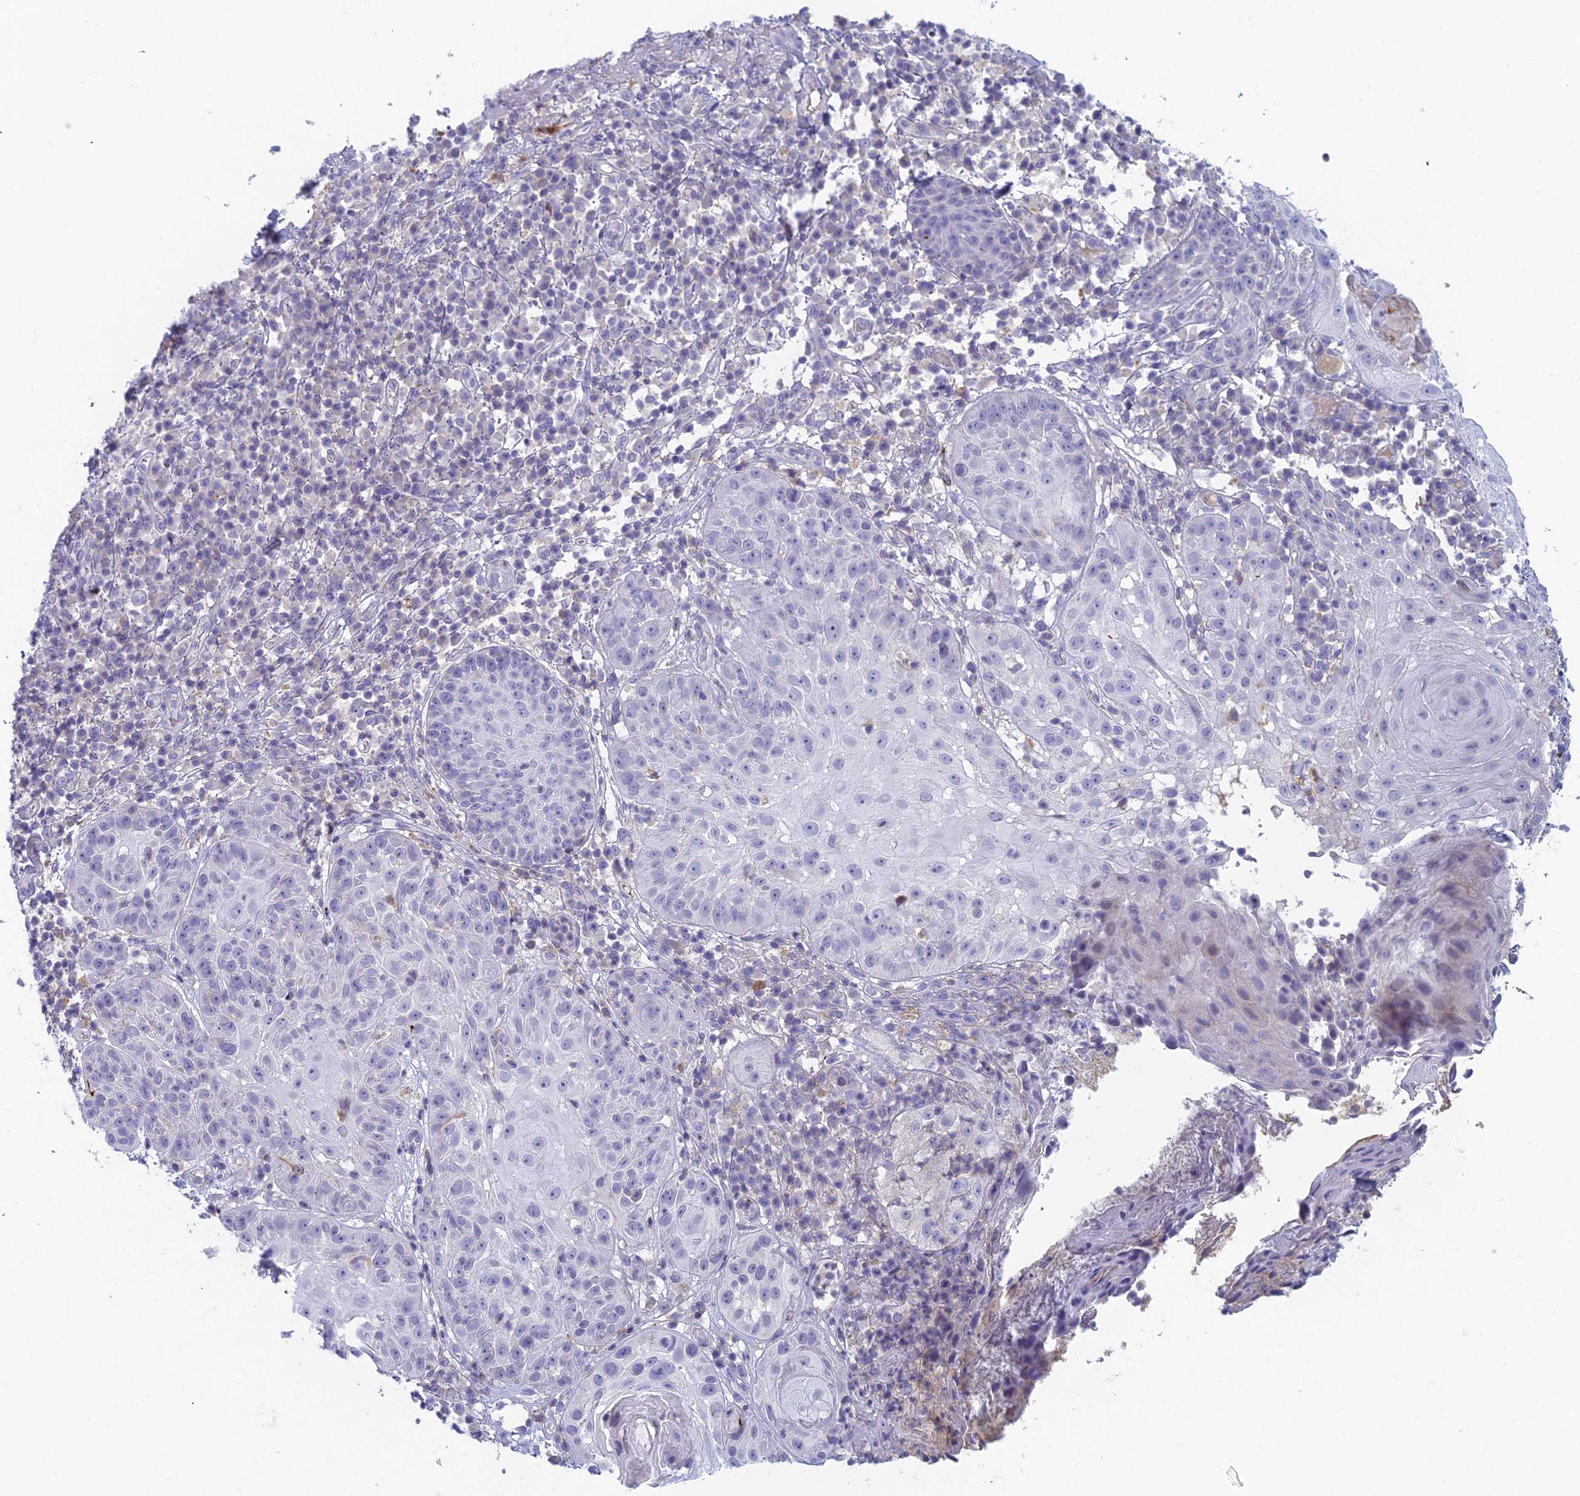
{"staining": {"intensity": "negative", "quantity": "none", "location": "none"}, "tissue": "skin cancer", "cell_type": "Tumor cells", "image_type": "cancer", "snomed": [{"axis": "morphology", "description": "Normal tissue, NOS"}, {"axis": "morphology", "description": "Basal cell carcinoma"}, {"axis": "topography", "description": "Skin"}], "caption": "IHC histopathology image of human skin cancer stained for a protein (brown), which demonstrates no staining in tumor cells. (Stains: DAB immunohistochemistry (IHC) with hematoxylin counter stain, Microscopy: brightfield microscopy at high magnification).", "gene": "FERD3L", "patient": {"sex": "male", "age": 93}}